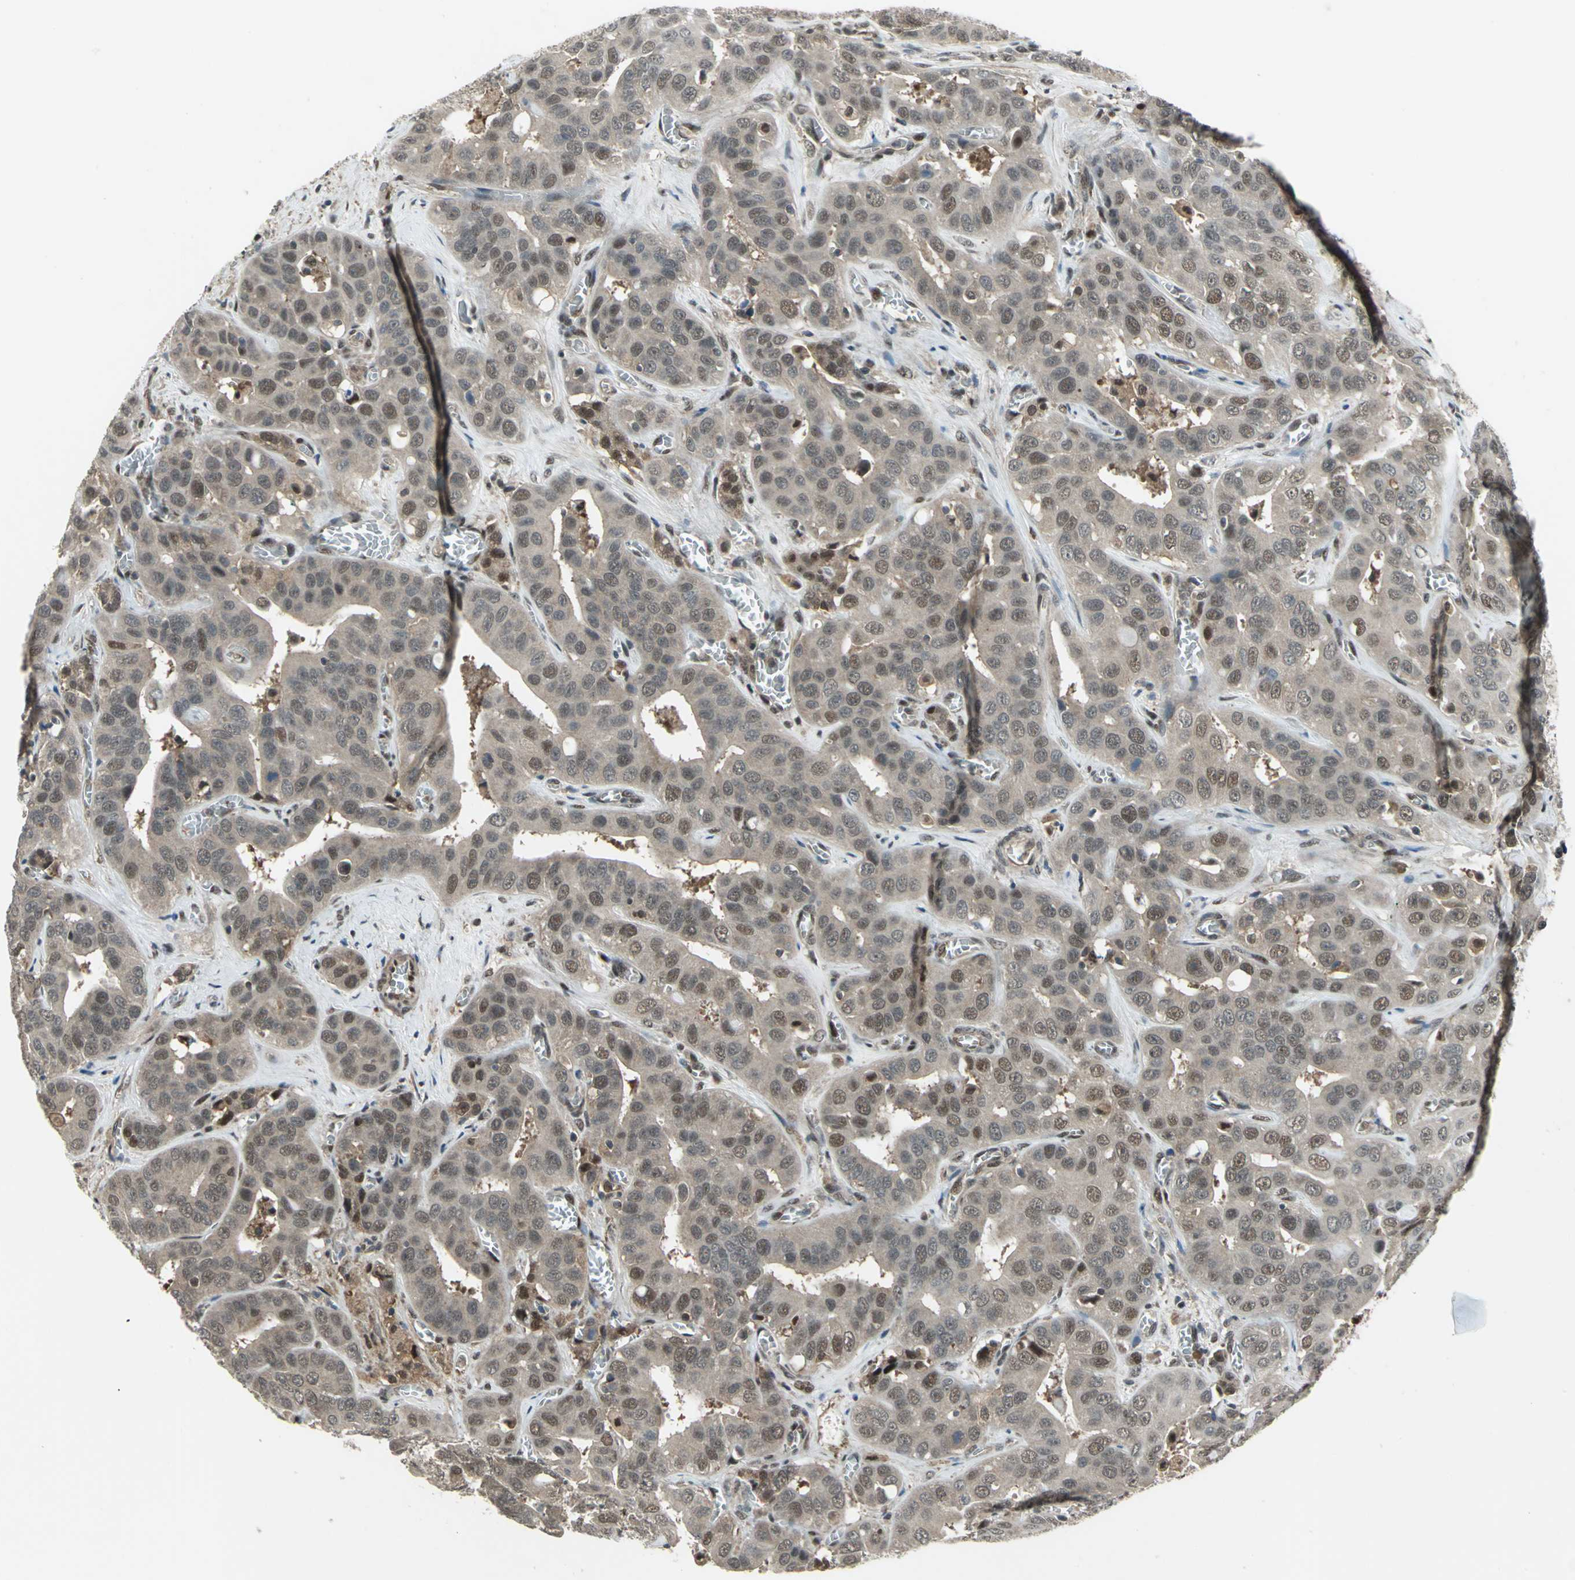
{"staining": {"intensity": "weak", "quantity": "25%-75%", "location": "cytoplasmic/membranous,nuclear"}, "tissue": "liver cancer", "cell_type": "Tumor cells", "image_type": "cancer", "snomed": [{"axis": "morphology", "description": "Cholangiocarcinoma"}, {"axis": "topography", "description": "Liver"}], "caption": "IHC photomicrograph of neoplastic tissue: human liver cholangiocarcinoma stained using IHC reveals low levels of weak protein expression localized specifically in the cytoplasmic/membranous and nuclear of tumor cells, appearing as a cytoplasmic/membranous and nuclear brown color.", "gene": "COPS5", "patient": {"sex": "female", "age": 52}}